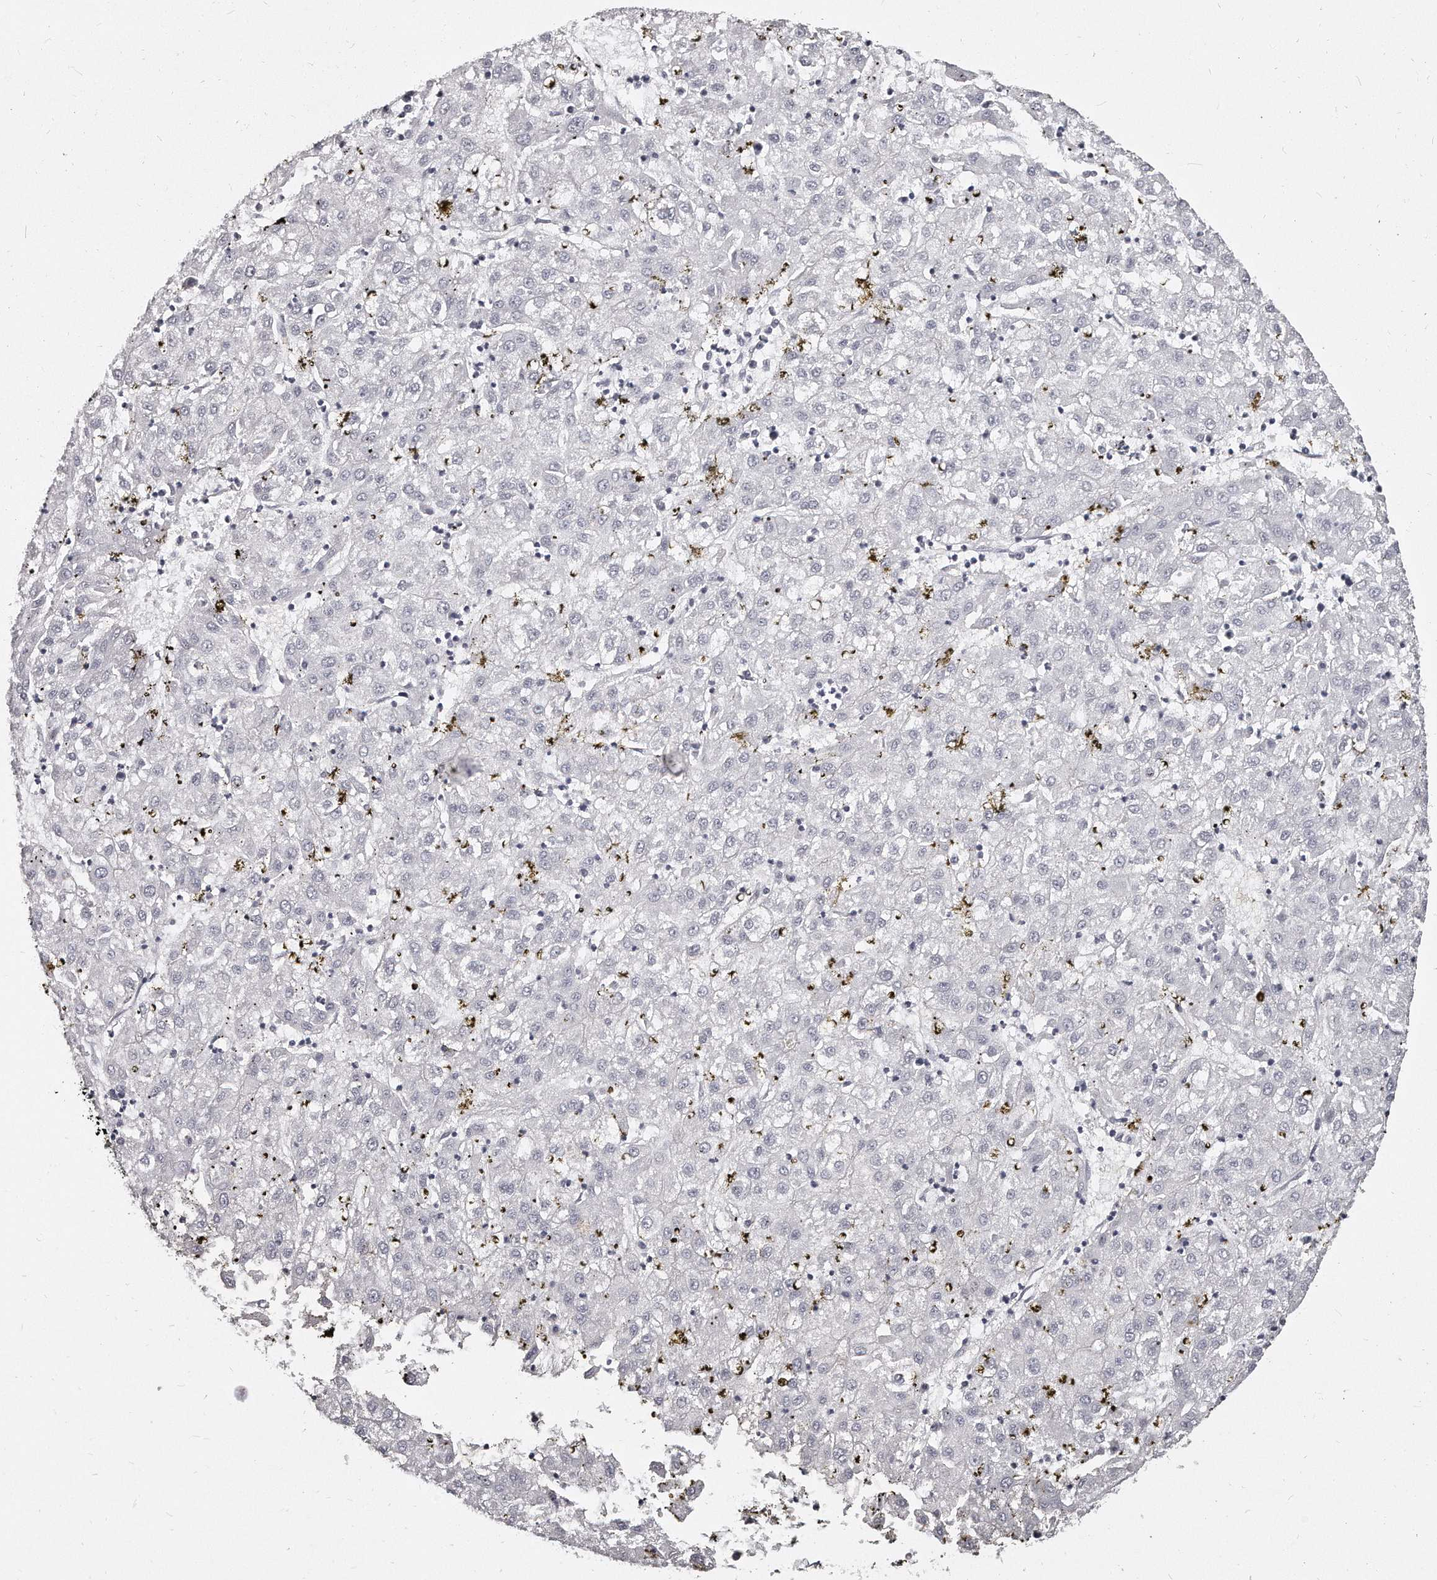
{"staining": {"intensity": "negative", "quantity": "none", "location": "none"}, "tissue": "liver cancer", "cell_type": "Tumor cells", "image_type": "cancer", "snomed": [{"axis": "morphology", "description": "Carcinoma, Hepatocellular, NOS"}, {"axis": "topography", "description": "Liver"}], "caption": "An immunohistochemistry photomicrograph of liver cancer (hepatocellular carcinoma) is shown. There is no staining in tumor cells of liver cancer (hepatocellular carcinoma).", "gene": "LMOD1", "patient": {"sex": "male", "age": 72}}